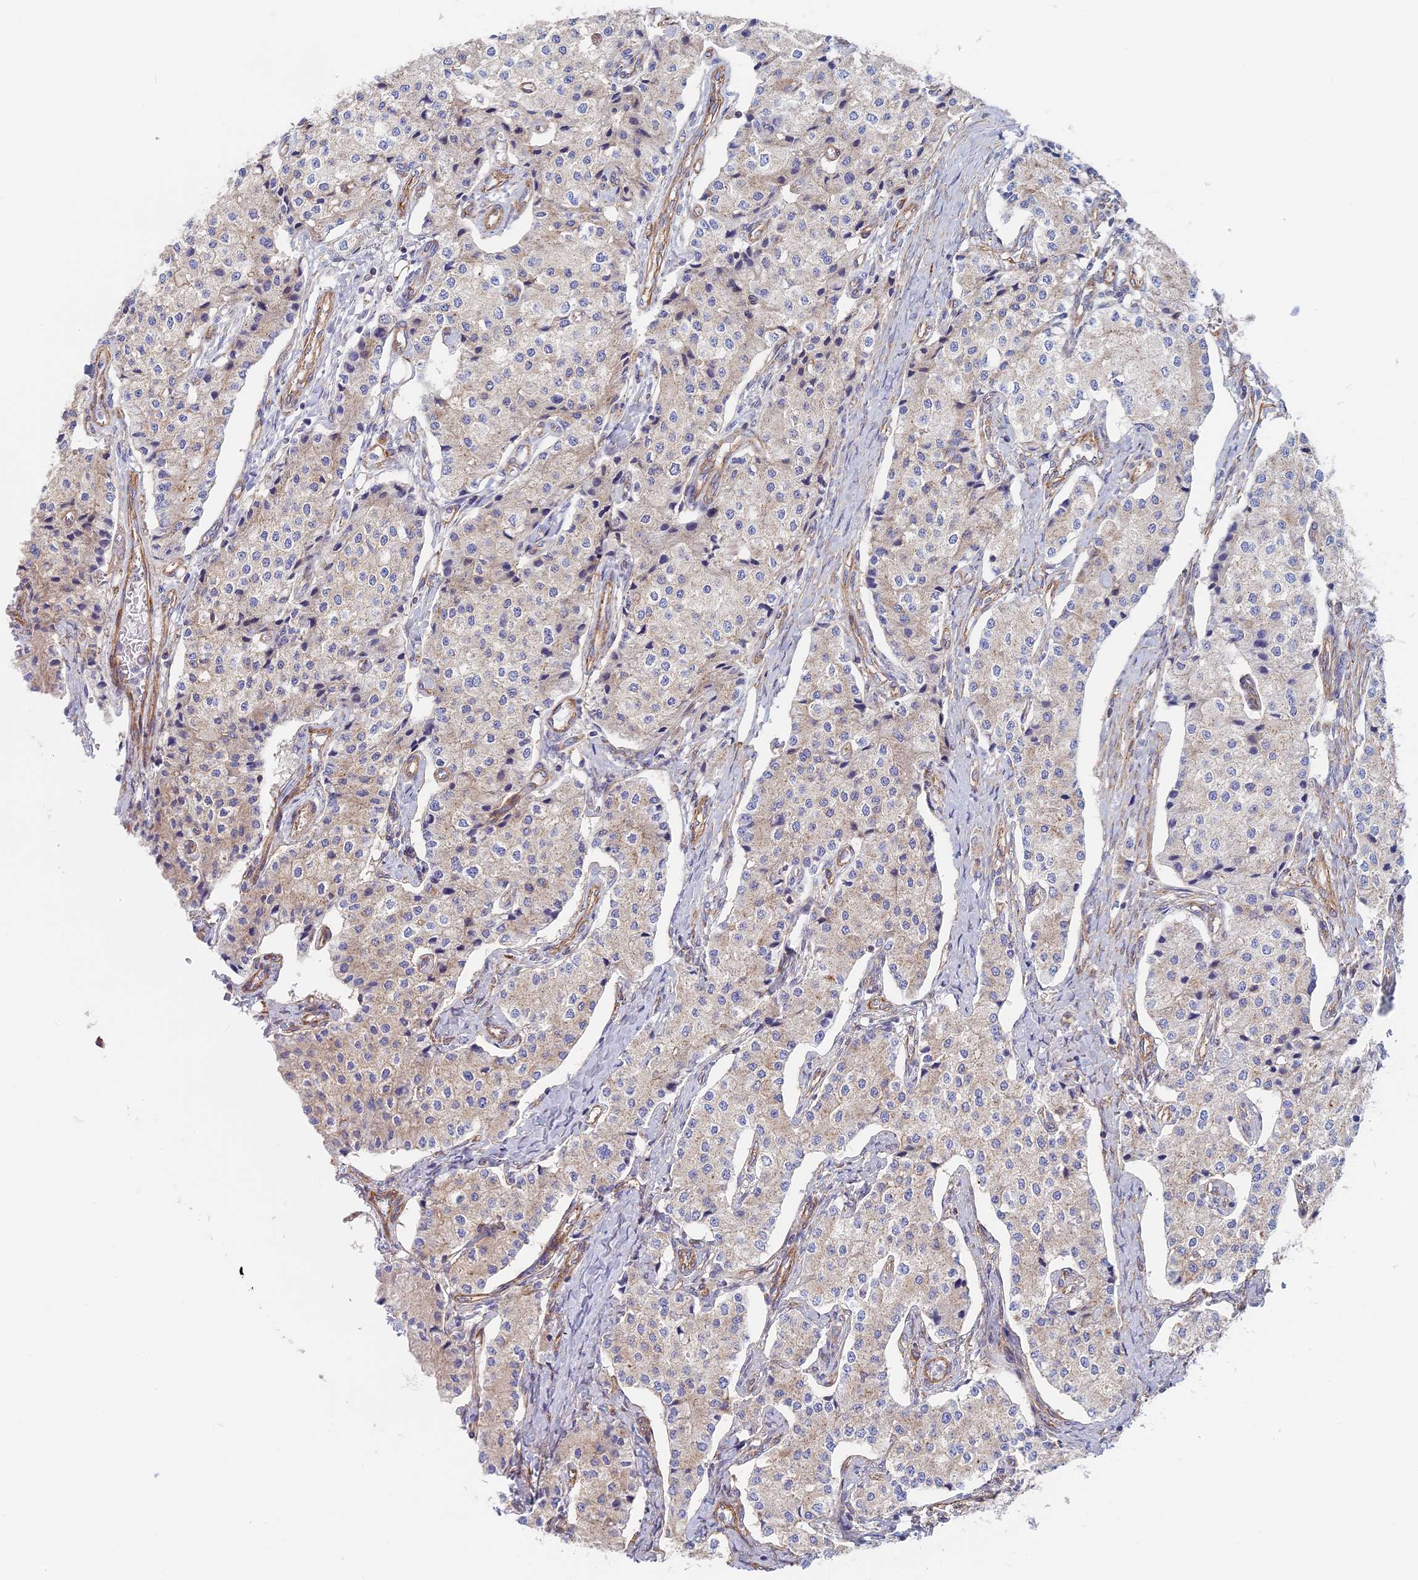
{"staining": {"intensity": "negative", "quantity": "none", "location": "none"}, "tissue": "carcinoid", "cell_type": "Tumor cells", "image_type": "cancer", "snomed": [{"axis": "morphology", "description": "Carcinoid, malignant, NOS"}, {"axis": "topography", "description": "Colon"}], "caption": "High power microscopy micrograph of an immunohistochemistry (IHC) histopathology image of carcinoid, revealing no significant staining in tumor cells.", "gene": "DDA1", "patient": {"sex": "female", "age": 52}}